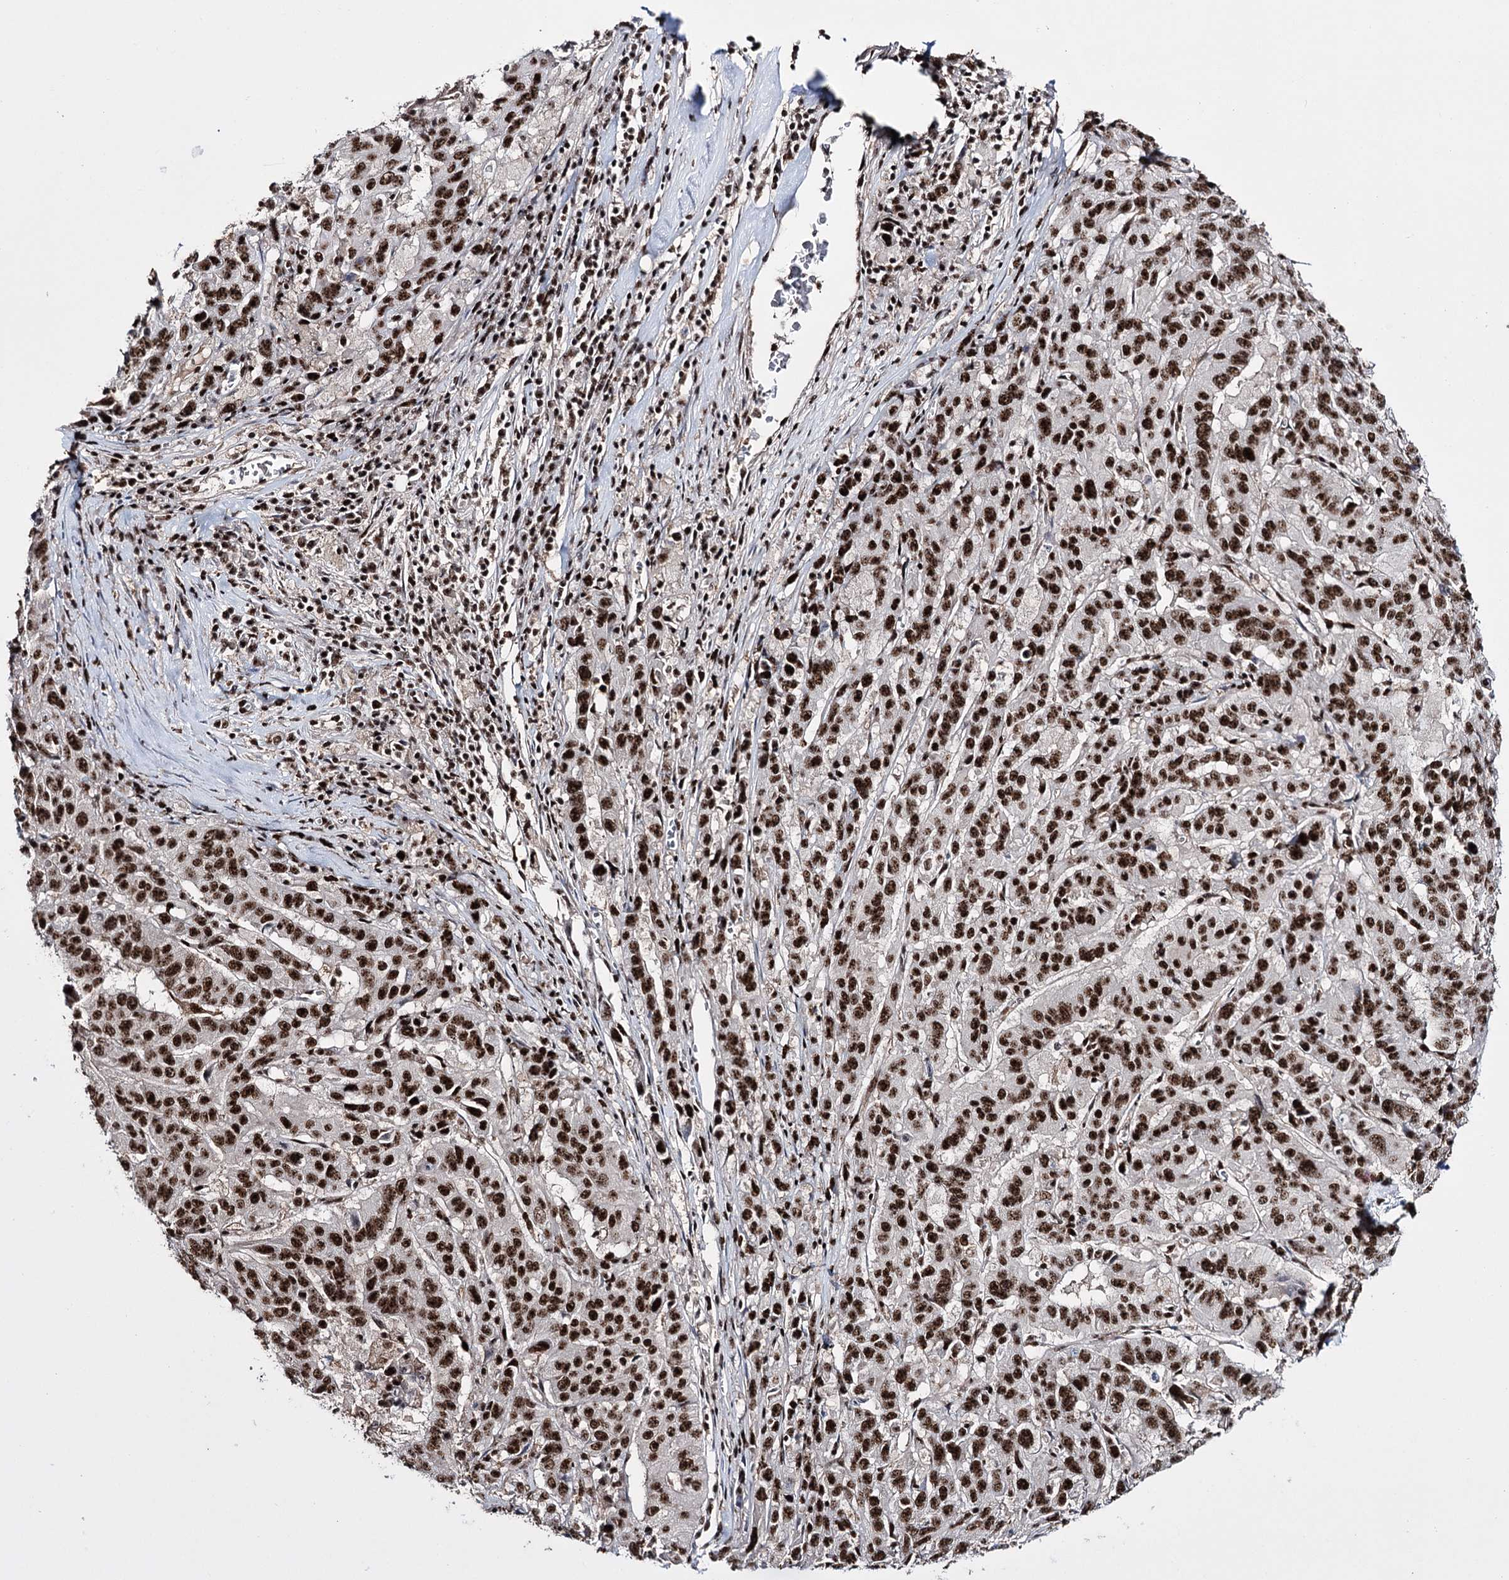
{"staining": {"intensity": "strong", "quantity": ">75%", "location": "nuclear"}, "tissue": "pancreatic cancer", "cell_type": "Tumor cells", "image_type": "cancer", "snomed": [{"axis": "morphology", "description": "Adenocarcinoma, NOS"}, {"axis": "topography", "description": "Pancreas"}], "caption": "IHC image of neoplastic tissue: pancreatic cancer (adenocarcinoma) stained using immunohistochemistry demonstrates high levels of strong protein expression localized specifically in the nuclear of tumor cells, appearing as a nuclear brown color.", "gene": "PRPF40A", "patient": {"sex": "male", "age": 63}}